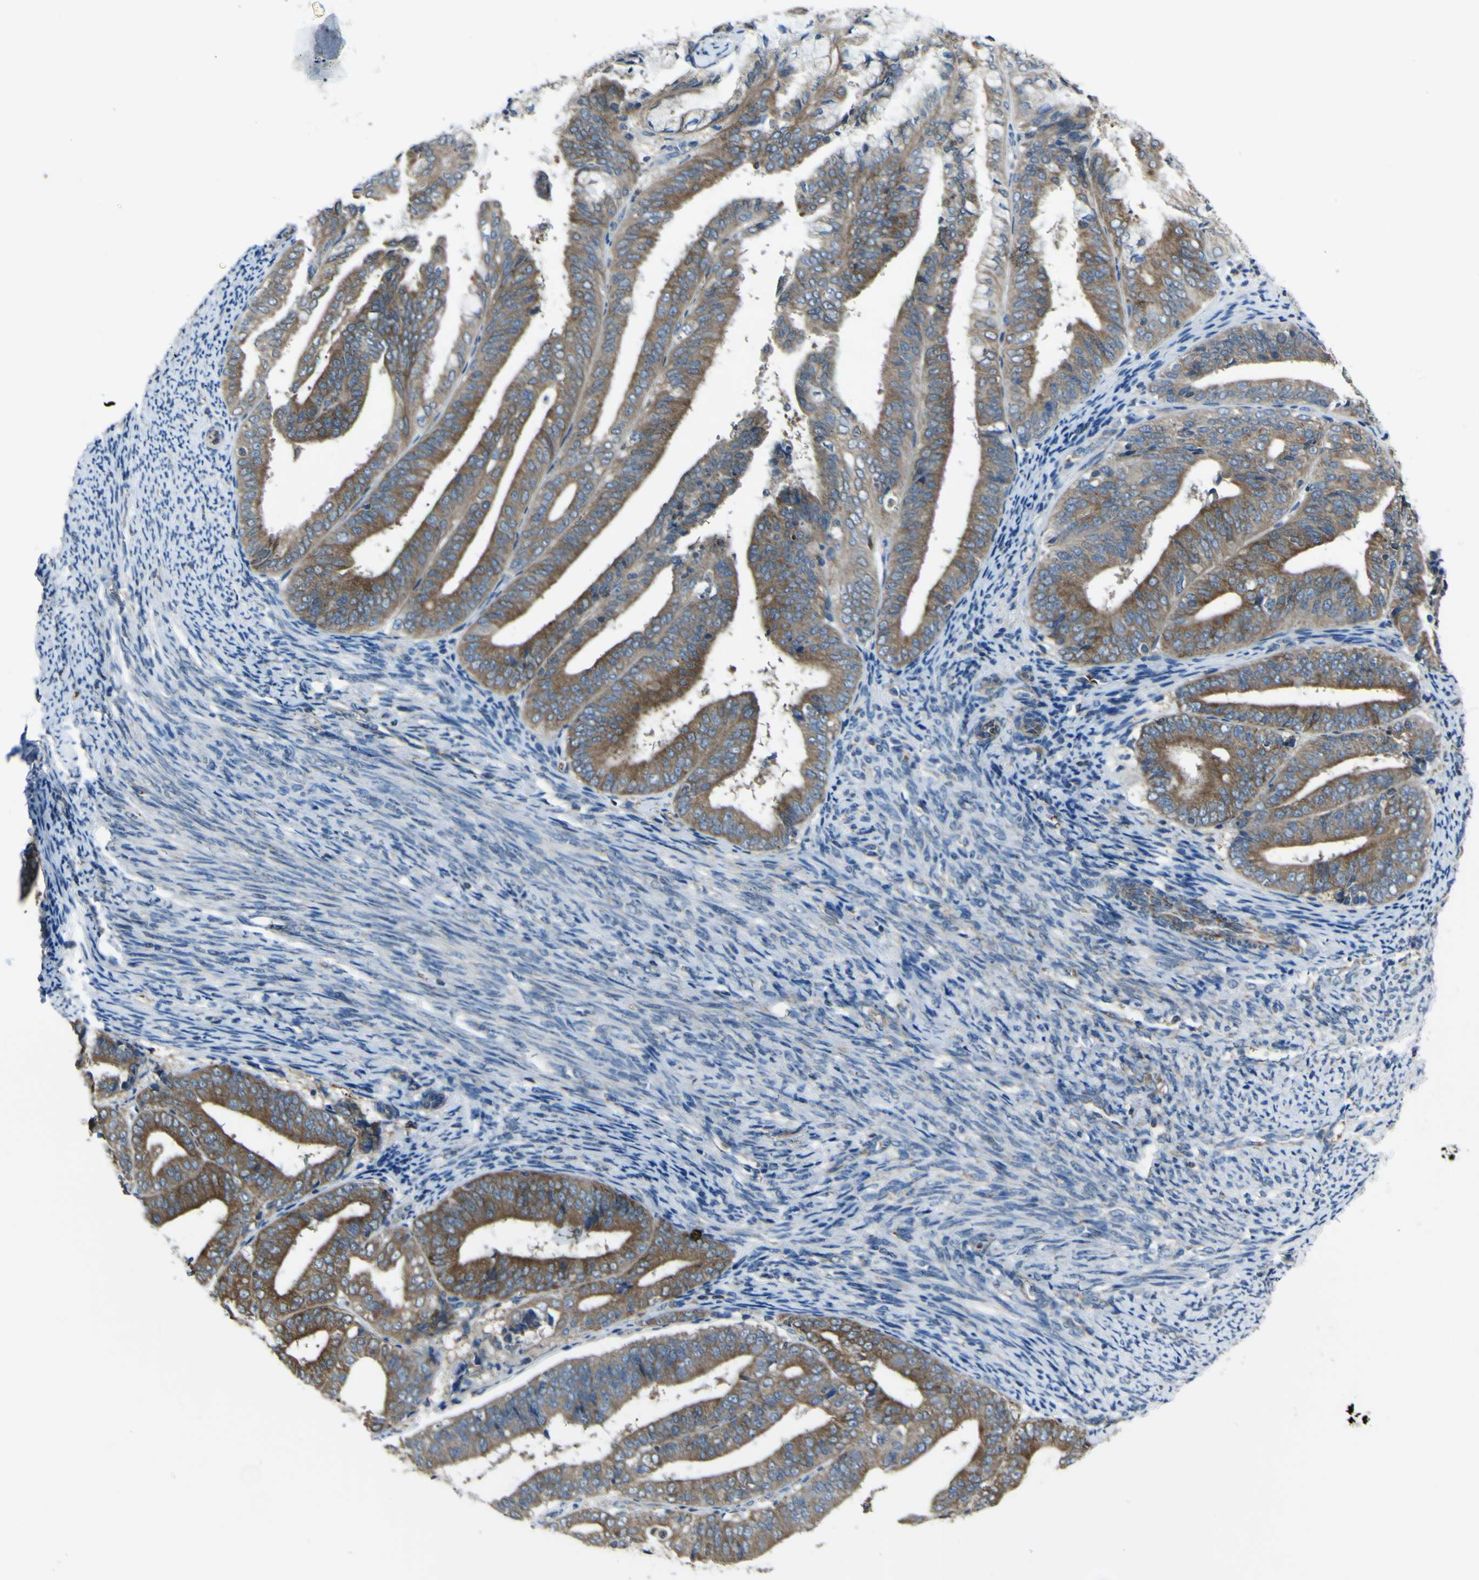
{"staining": {"intensity": "moderate", "quantity": ">75%", "location": "cytoplasmic/membranous"}, "tissue": "endometrial cancer", "cell_type": "Tumor cells", "image_type": "cancer", "snomed": [{"axis": "morphology", "description": "Adenocarcinoma, NOS"}, {"axis": "topography", "description": "Endometrium"}], "caption": "Immunohistochemistry micrograph of neoplastic tissue: endometrial cancer (adenocarcinoma) stained using IHC demonstrates medium levels of moderate protein expression localized specifically in the cytoplasmic/membranous of tumor cells, appearing as a cytoplasmic/membranous brown color.", "gene": "STIM1", "patient": {"sex": "female", "age": 63}}